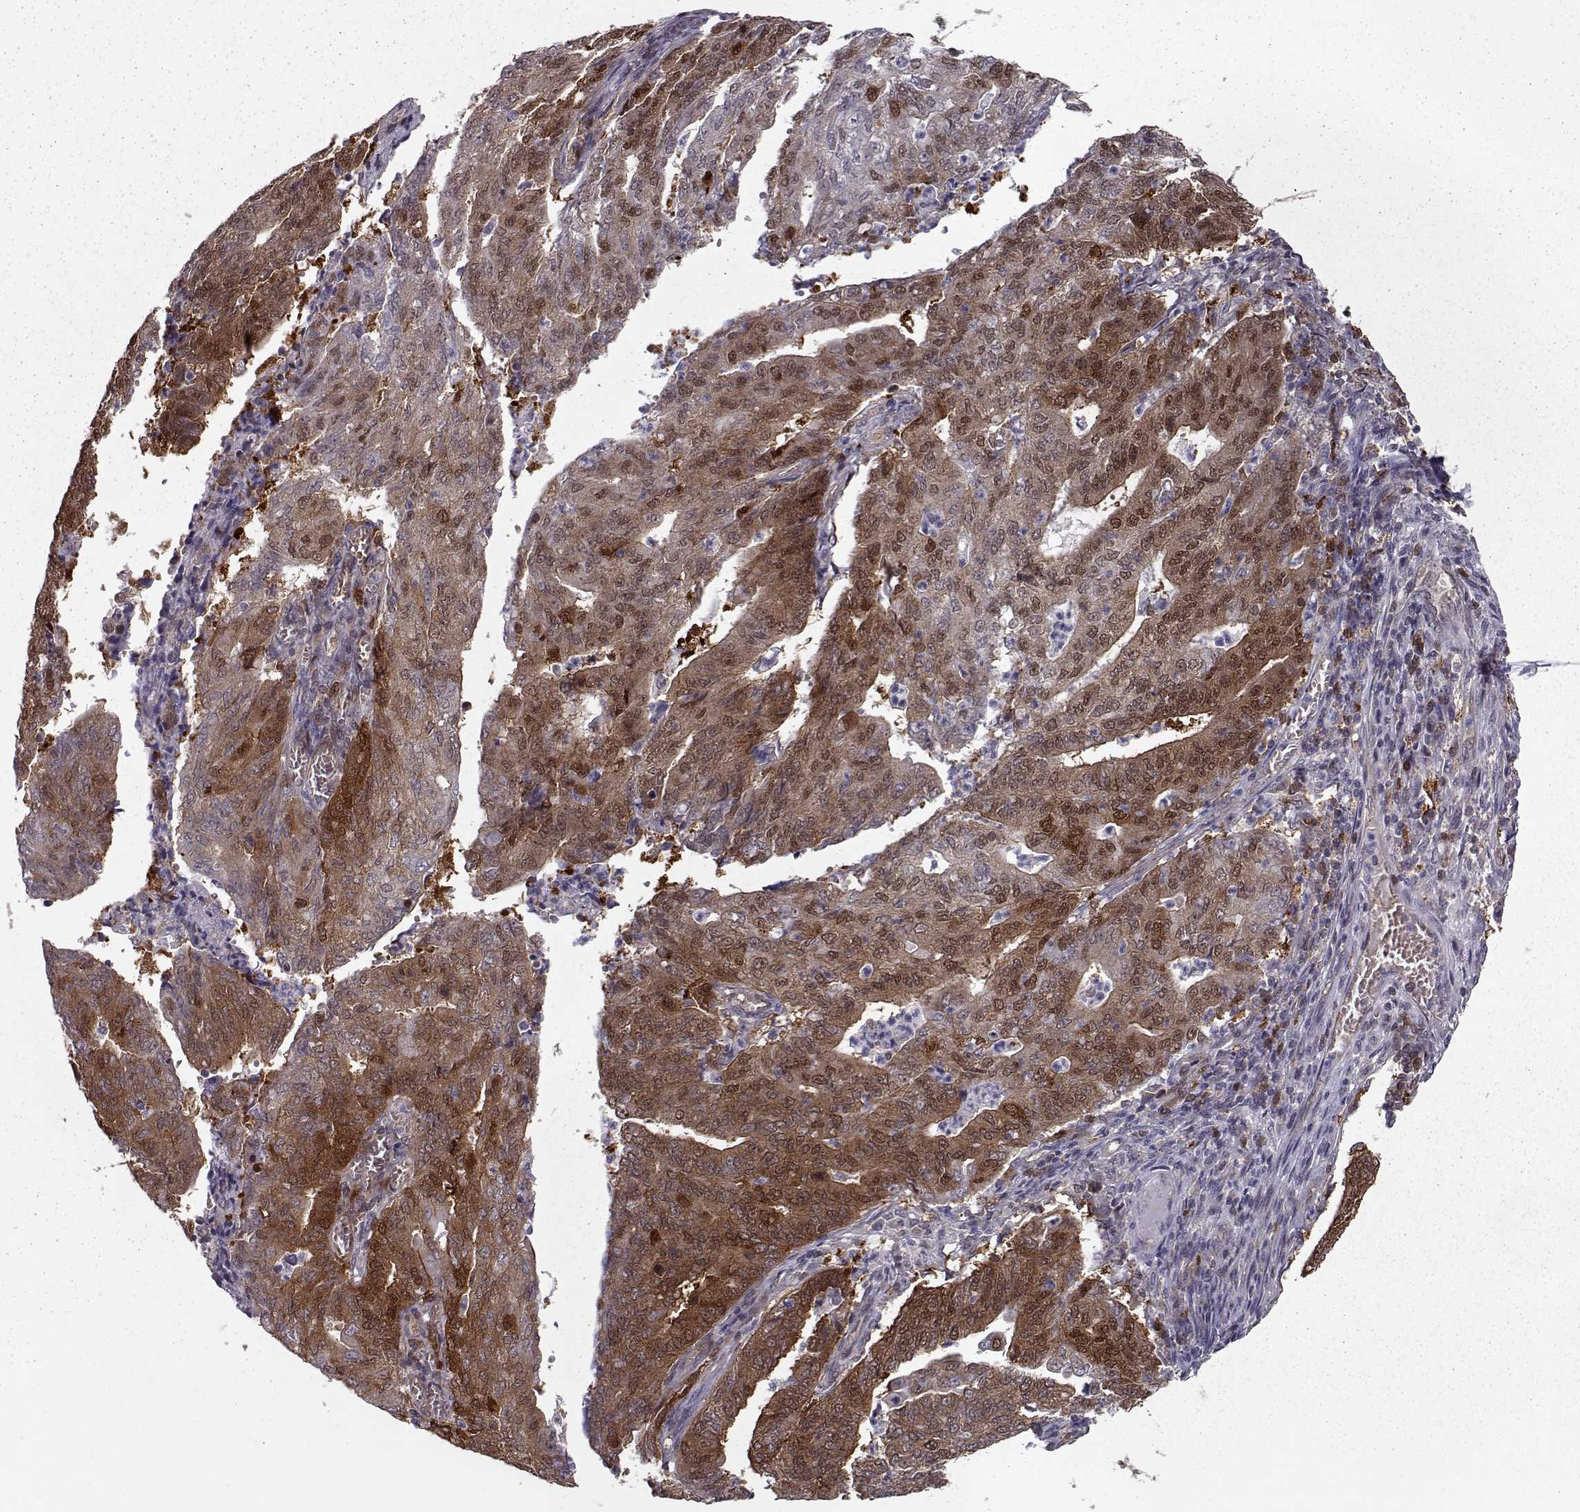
{"staining": {"intensity": "strong", "quantity": ">75%", "location": "cytoplasmic/membranous"}, "tissue": "endometrial cancer", "cell_type": "Tumor cells", "image_type": "cancer", "snomed": [{"axis": "morphology", "description": "Adenocarcinoma, NOS"}, {"axis": "topography", "description": "Endometrium"}], "caption": "IHC image of human endometrial cancer (adenocarcinoma) stained for a protein (brown), which reveals high levels of strong cytoplasmic/membranous staining in about >75% of tumor cells.", "gene": "RANBP1", "patient": {"sex": "female", "age": 82}}